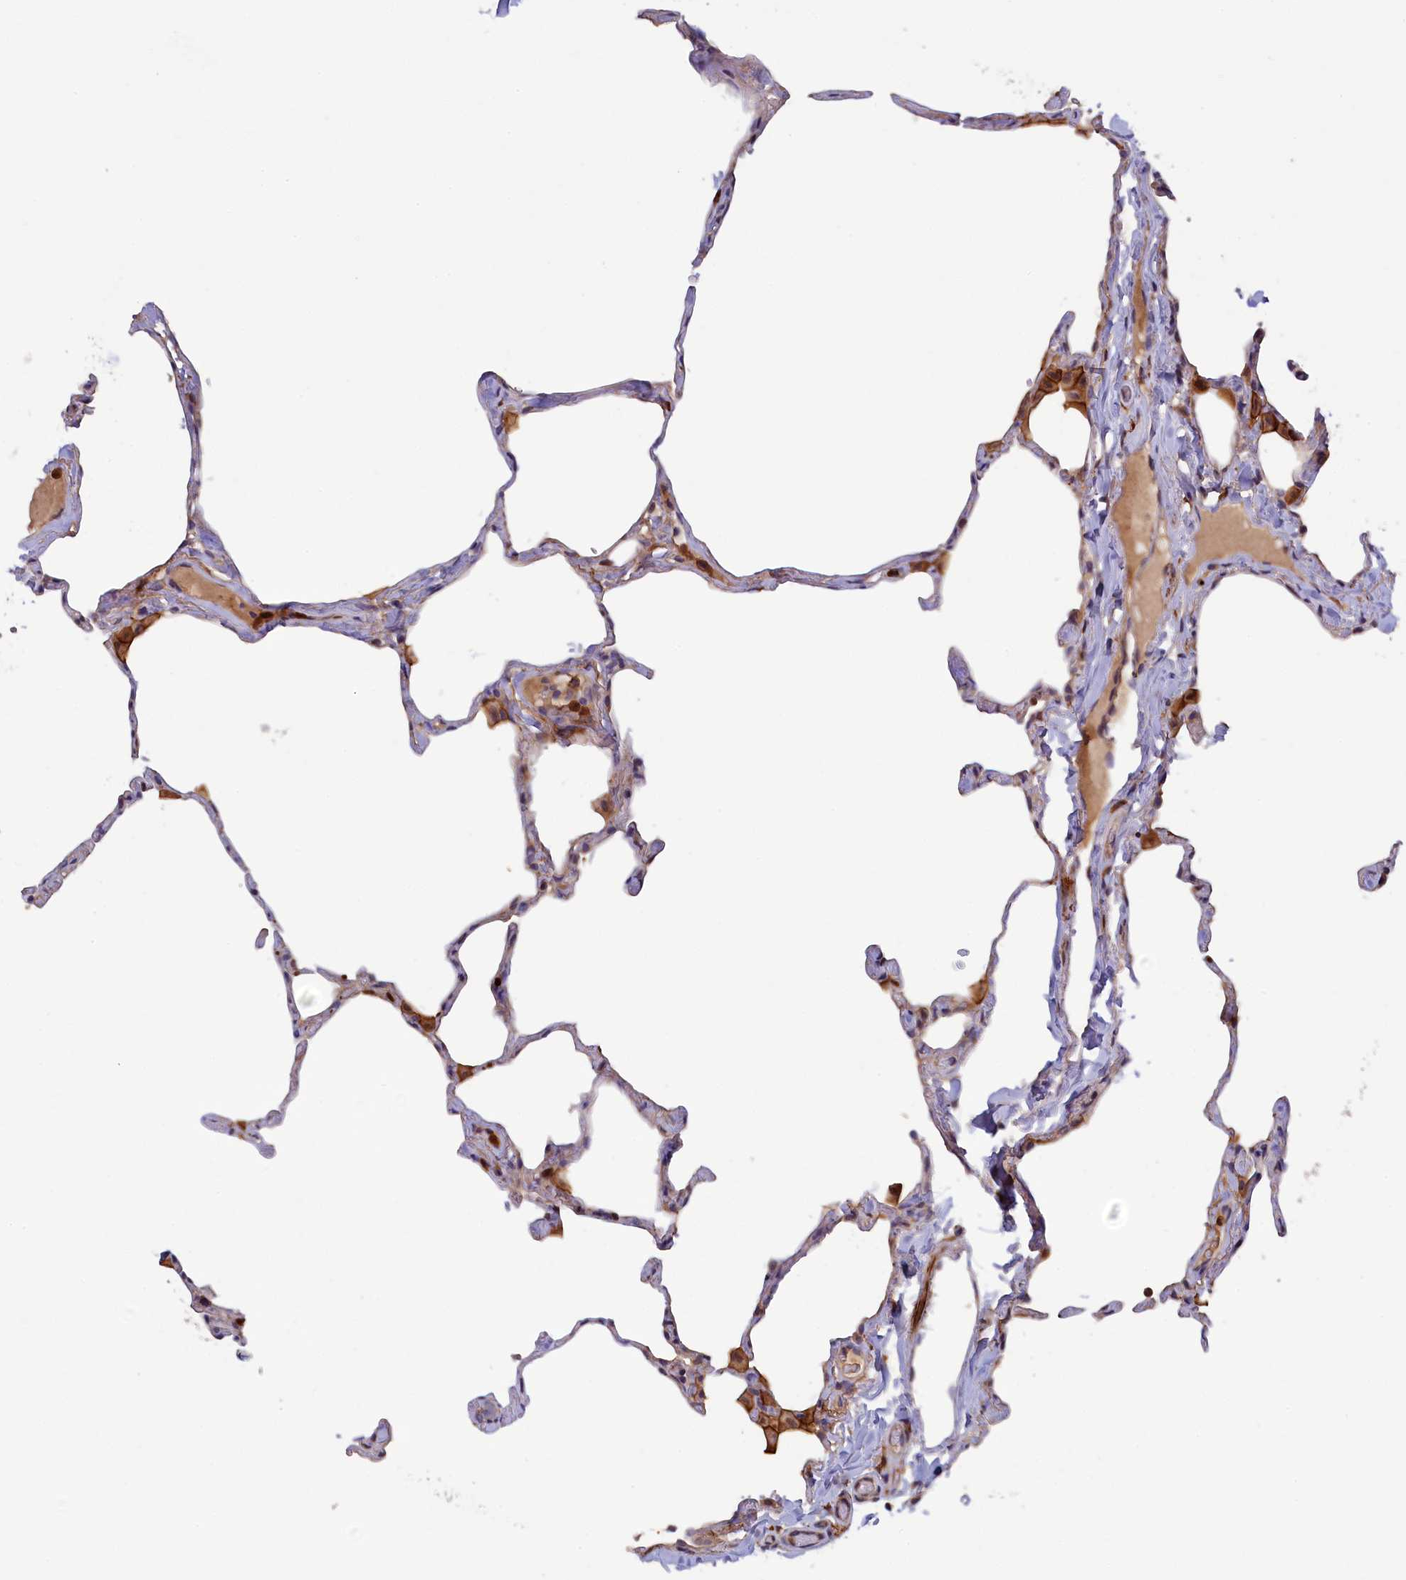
{"staining": {"intensity": "negative", "quantity": "none", "location": "none"}, "tissue": "lung", "cell_type": "Alveolar cells", "image_type": "normal", "snomed": [{"axis": "morphology", "description": "Normal tissue, NOS"}, {"axis": "topography", "description": "Lung"}], "caption": "Immunohistochemistry (IHC) of unremarkable human lung displays no staining in alveolar cells.", "gene": "FERMT1", "patient": {"sex": "male", "age": 65}}